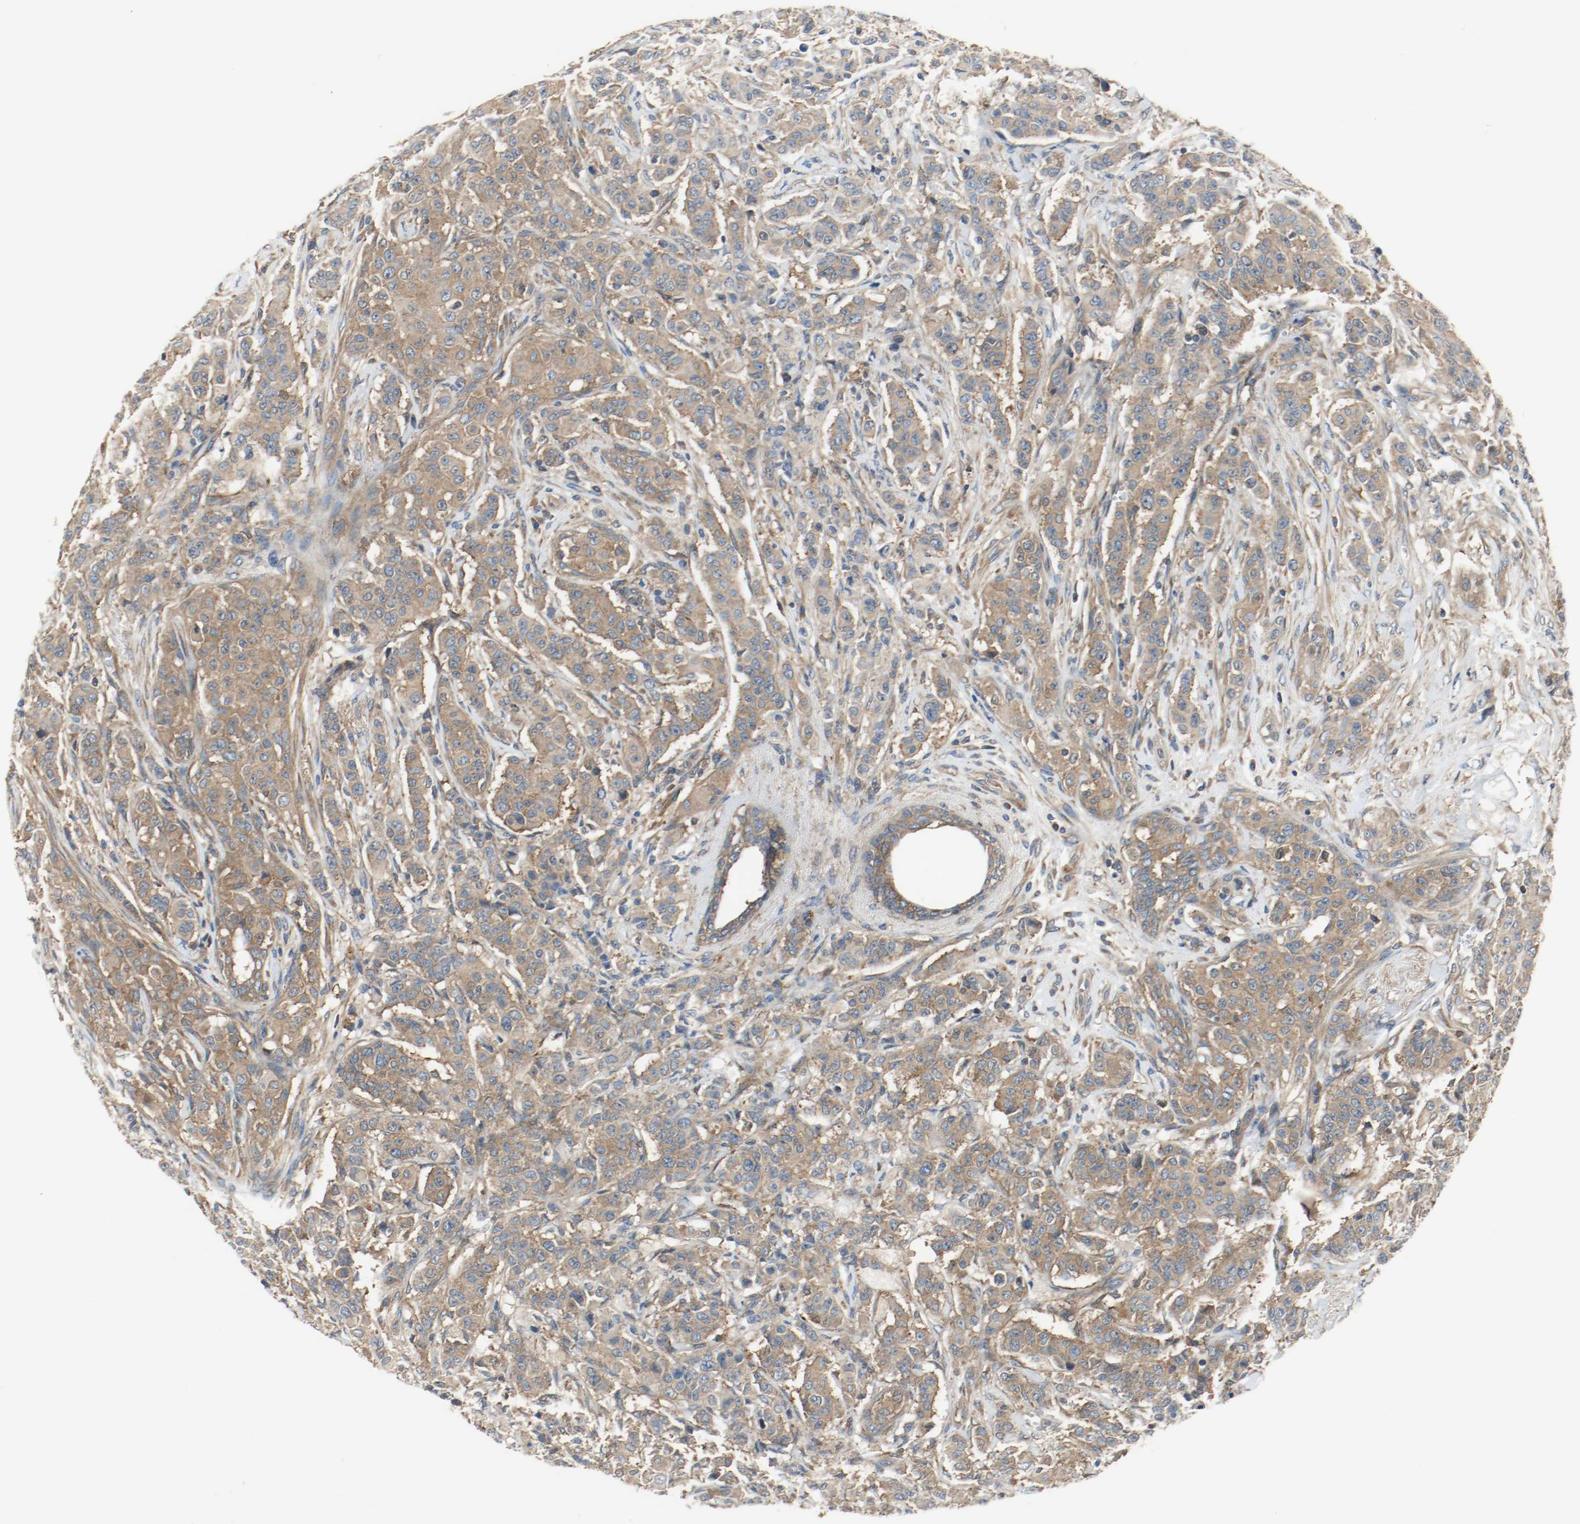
{"staining": {"intensity": "moderate", "quantity": ">75%", "location": "cytoplasmic/membranous"}, "tissue": "breast cancer", "cell_type": "Tumor cells", "image_type": "cancer", "snomed": [{"axis": "morphology", "description": "Duct carcinoma"}, {"axis": "topography", "description": "Breast"}], "caption": "About >75% of tumor cells in human breast cancer (intraductal carcinoma) demonstrate moderate cytoplasmic/membranous protein staining as visualized by brown immunohistochemical staining.", "gene": "HGS", "patient": {"sex": "female", "age": 40}}